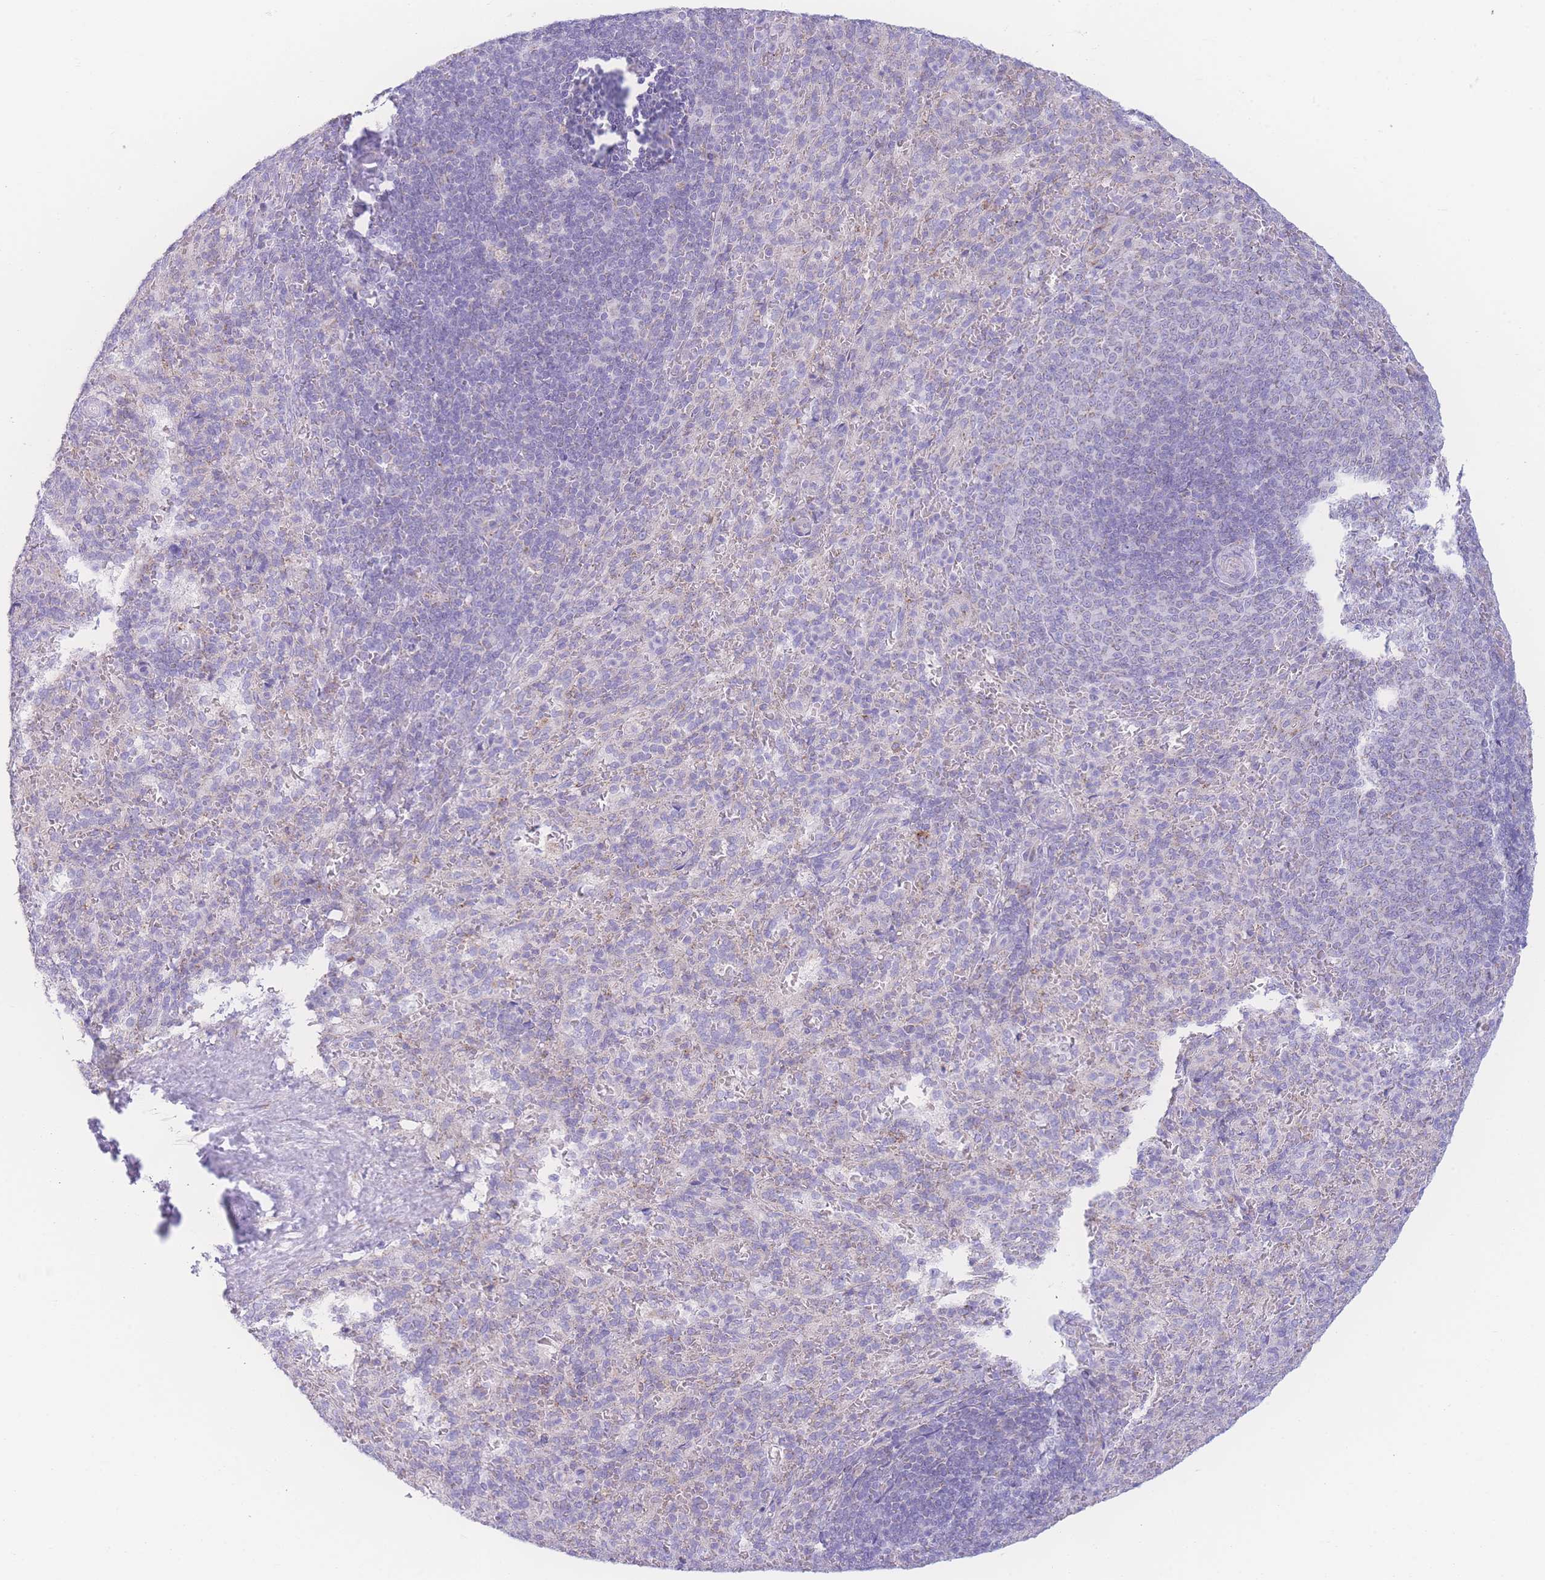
{"staining": {"intensity": "negative", "quantity": "none", "location": "none"}, "tissue": "spleen", "cell_type": "Cells in red pulp", "image_type": "normal", "snomed": [{"axis": "morphology", "description": "Normal tissue, NOS"}, {"axis": "topography", "description": "Spleen"}], "caption": "This is an immunohistochemistry photomicrograph of benign spleen. There is no expression in cells in red pulp.", "gene": "NBEAL1", "patient": {"sex": "female", "age": 21}}